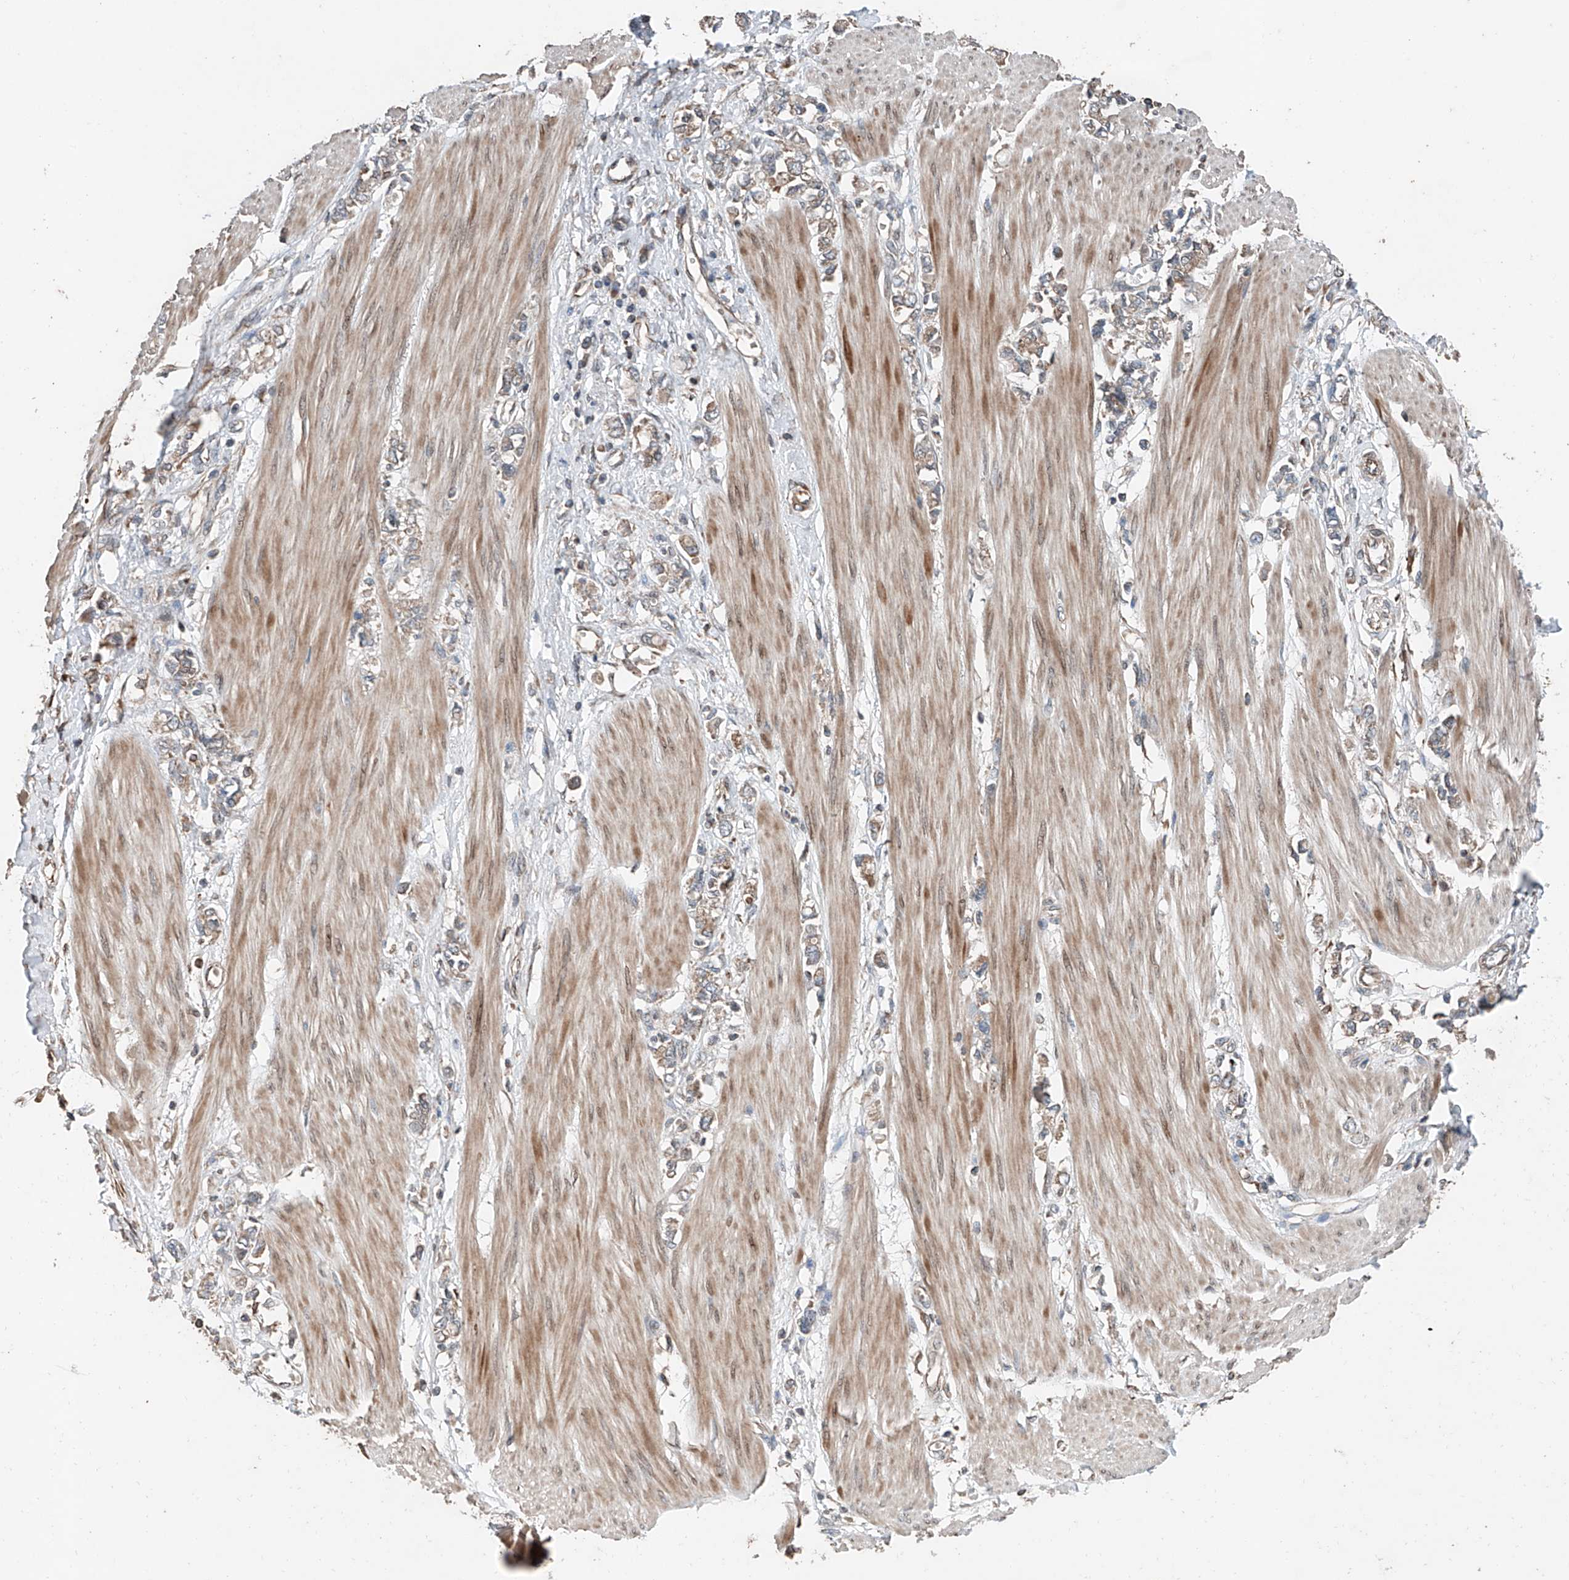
{"staining": {"intensity": "weak", "quantity": "25%-75%", "location": "cytoplasmic/membranous"}, "tissue": "stomach cancer", "cell_type": "Tumor cells", "image_type": "cancer", "snomed": [{"axis": "morphology", "description": "Adenocarcinoma, NOS"}, {"axis": "topography", "description": "Stomach"}], "caption": "A low amount of weak cytoplasmic/membranous expression is identified in about 25%-75% of tumor cells in stomach adenocarcinoma tissue. The staining was performed using DAB (3,3'-diaminobenzidine) to visualize the protein expression in brown, while the nuclei were stained in blue with hematoxylin (Magnification: 20x).", "gene": "AP4B1", "patient": {"sex": "female", "age": 76}}